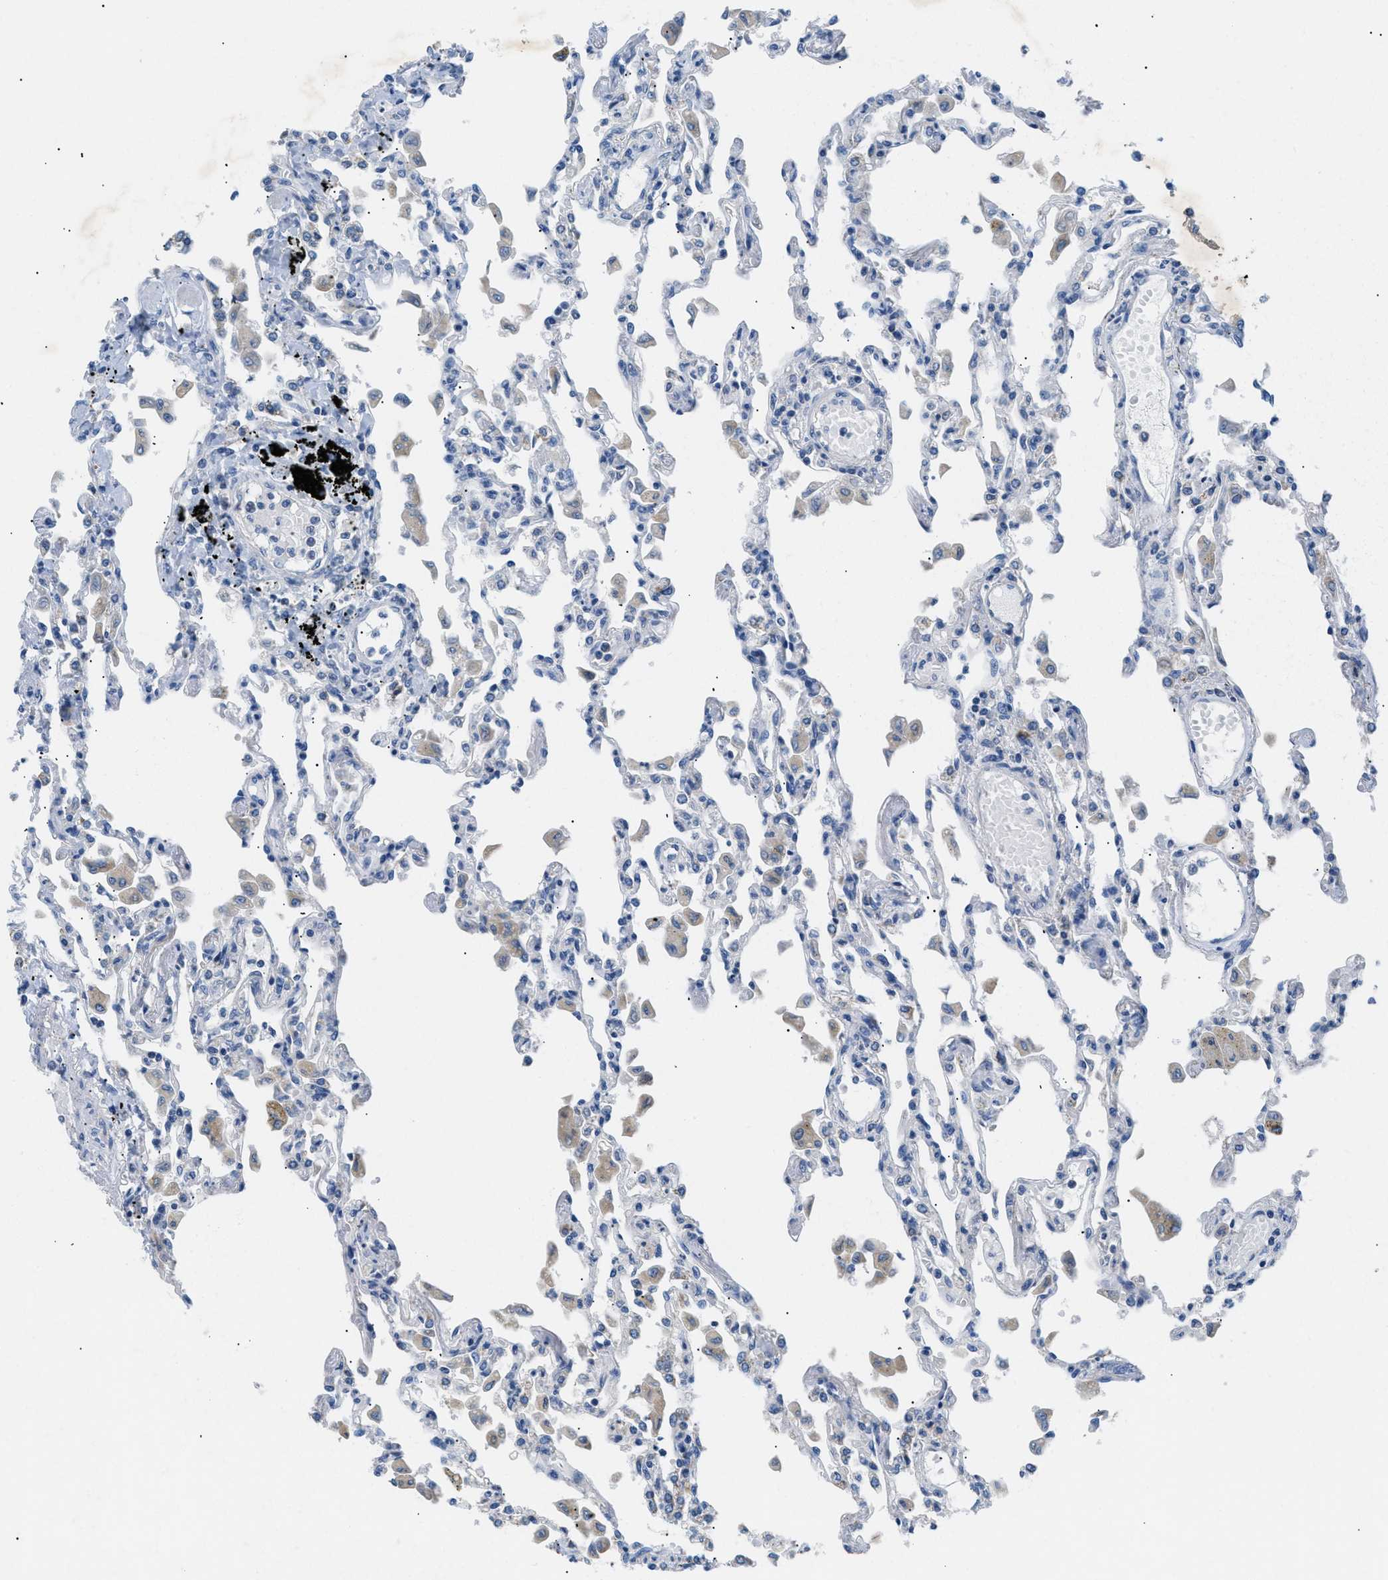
{"staining": {"intensity": "weak", "quantity": "<25%", "location": "cytoplasmic/membranous"}, "tissue": "lung", "cell_type": "Alveolar cells", "image_type": "normal", "snomed": [{"axis": "morphology", "description": "Normal tissue, NOS"}, {"axis": "topography", "description": "Bronchus"}, {"axis": "topography", "description": "Lung"}], "caption": "DAB immunohistochemical staining of normal lung displays no significant staining in alveolar cells.", "gene": "ILDR1", "patient": {"sex": "female", "age": 49}}